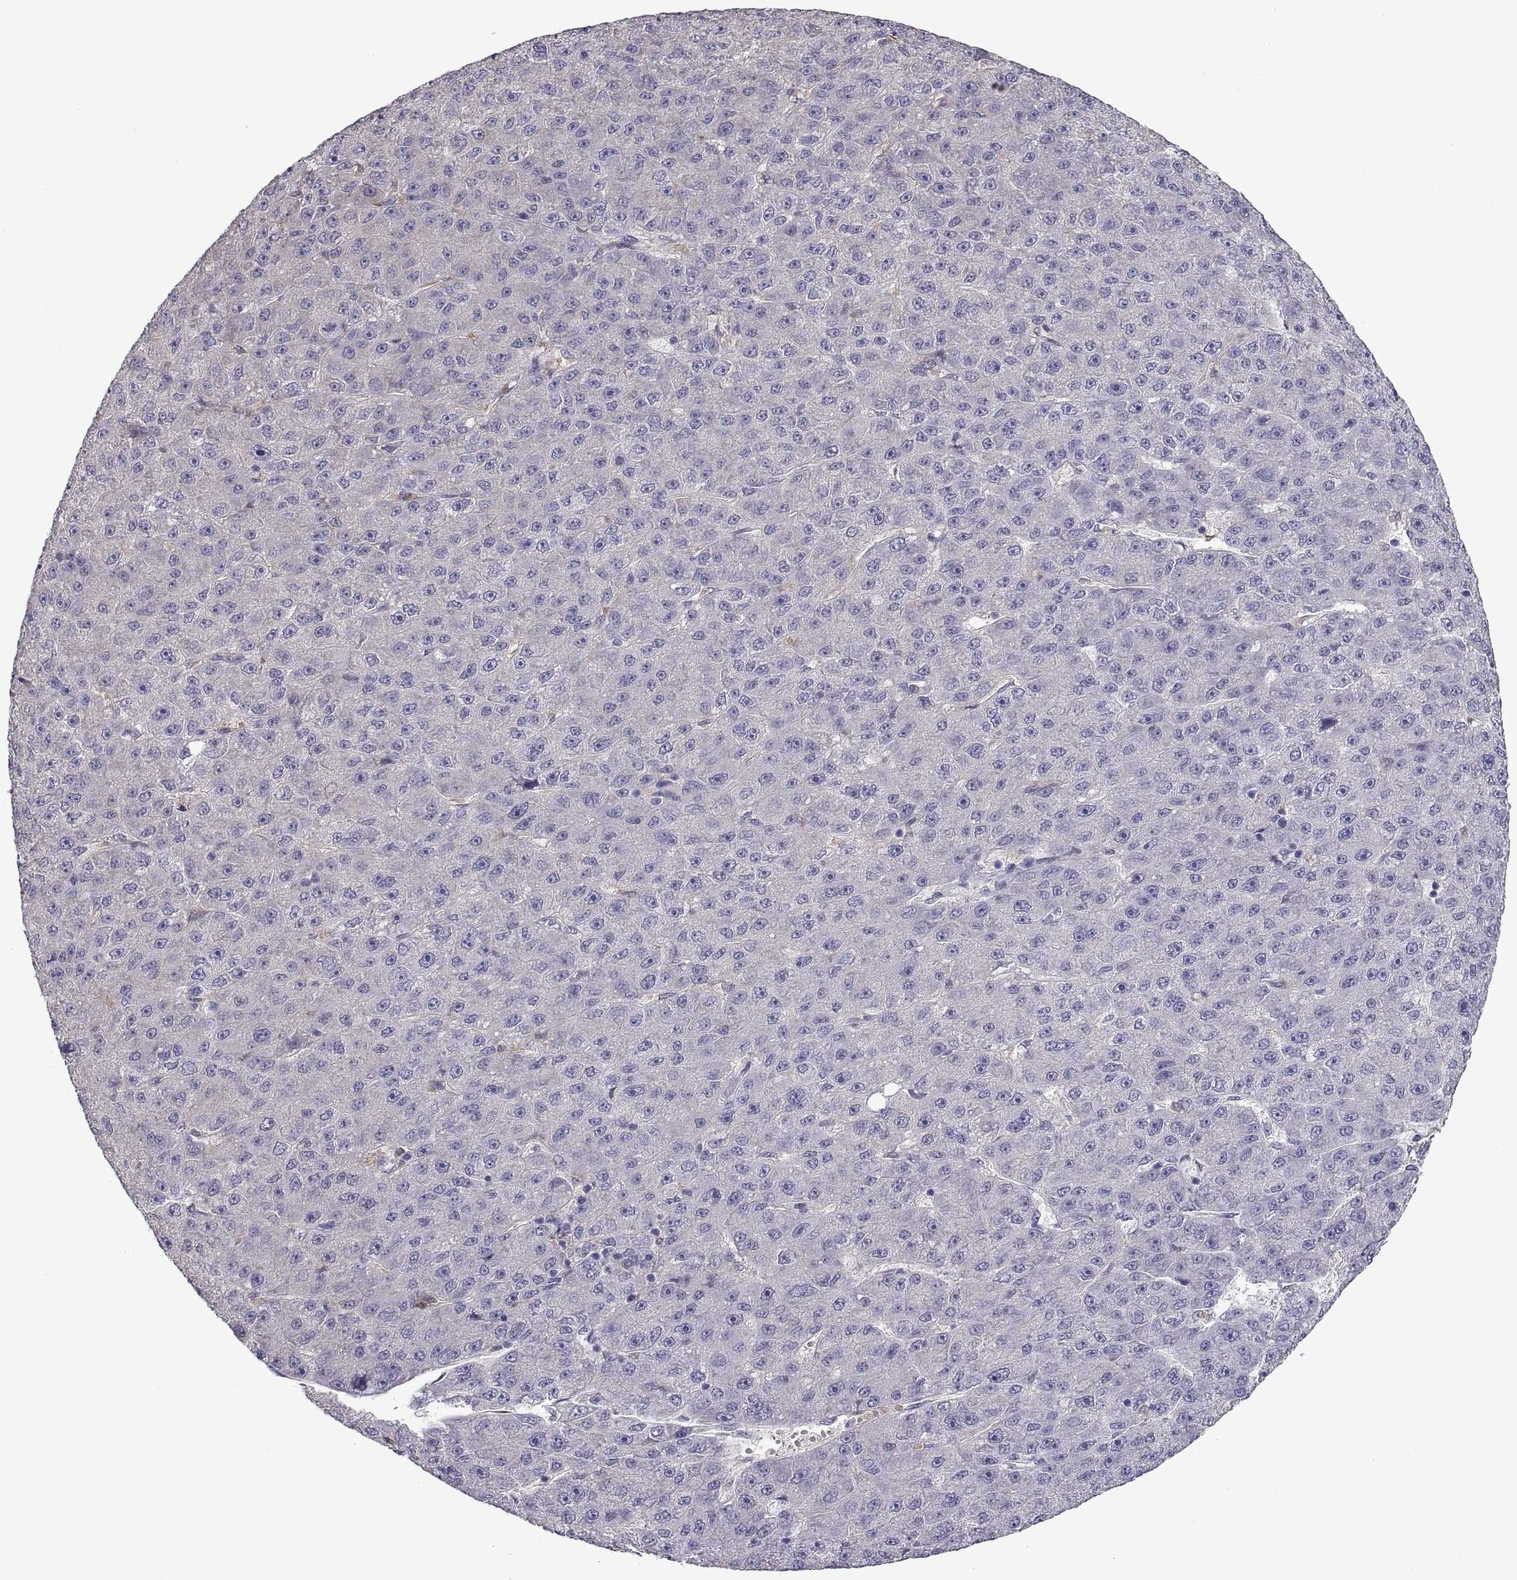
{"staining": {"intensity": "negative", "quantity": "none", "location": "none"}, "tissue": "liver cancer", "cell_type": "Tumor cells", "image_type": "cancer", "snomed": [{"axis": "morphology", "description": "Carcinoma, Hepatocellular, NOS"}, {"axis": "topography", "description": "Liver"}], "caption": "A photomicrograph of human hepatocellular carcinoma (liver) is negative for staining in tumor cells.", "gene": "DOK3", "patient": {"sex": "male", "age": 67}}